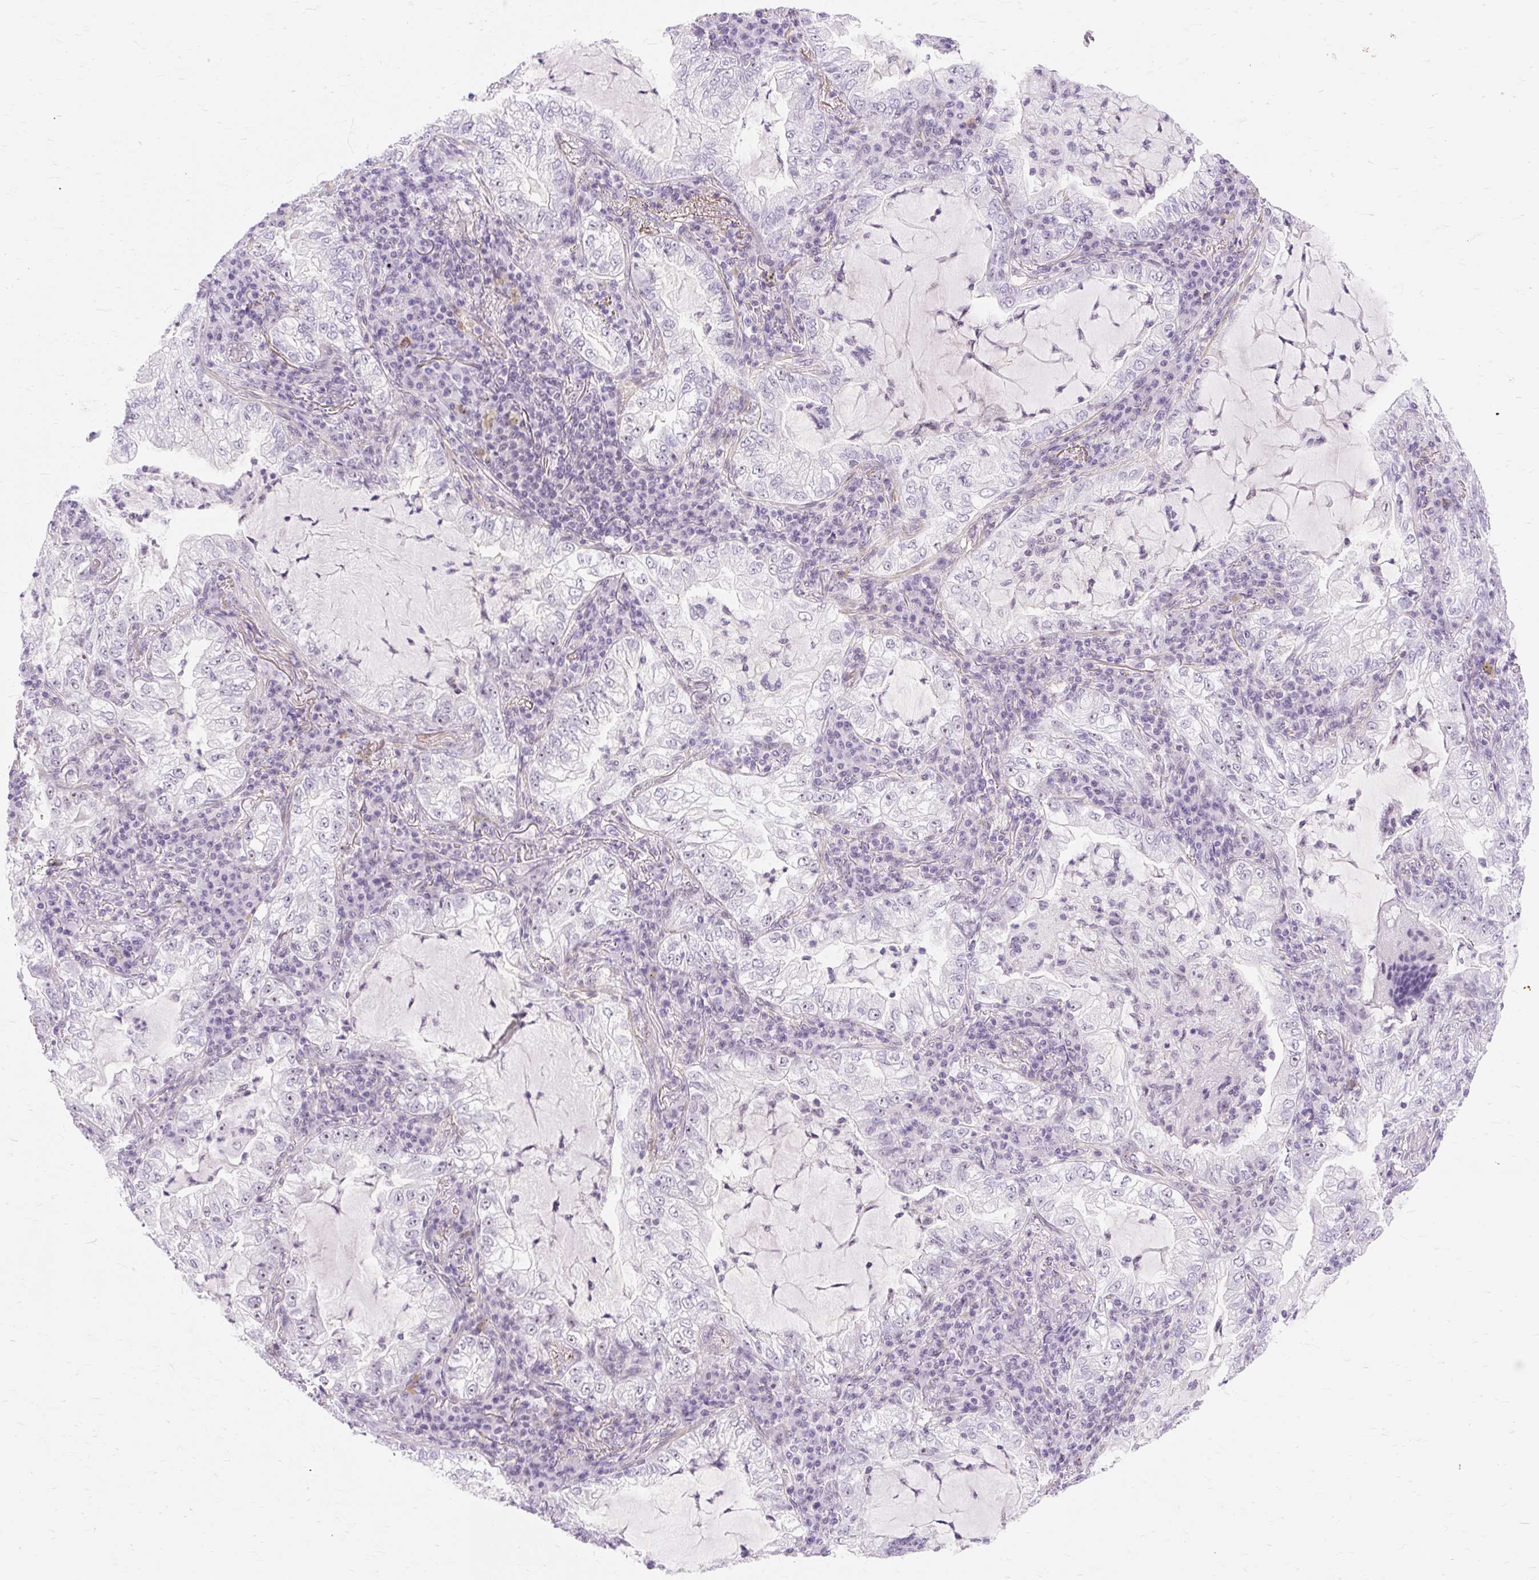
{"staining": {"intensity": "negative", "quantity": "none", "location": "none"}, "tissue": "lung cancer", "cell_type": "Tumor cells", "image_type": "cancer", "snomed": [{"axis": "morphology", "description": "Adenocarcinoma, NOS"}, {"axis": "topography", "description": "Lung"}], "caption": "IHC of human adenocarcinoma (lung) shows no positivity in tumor cells.", "gene": "OBP2A", "patient": {"sex": "female", "age": 73}}